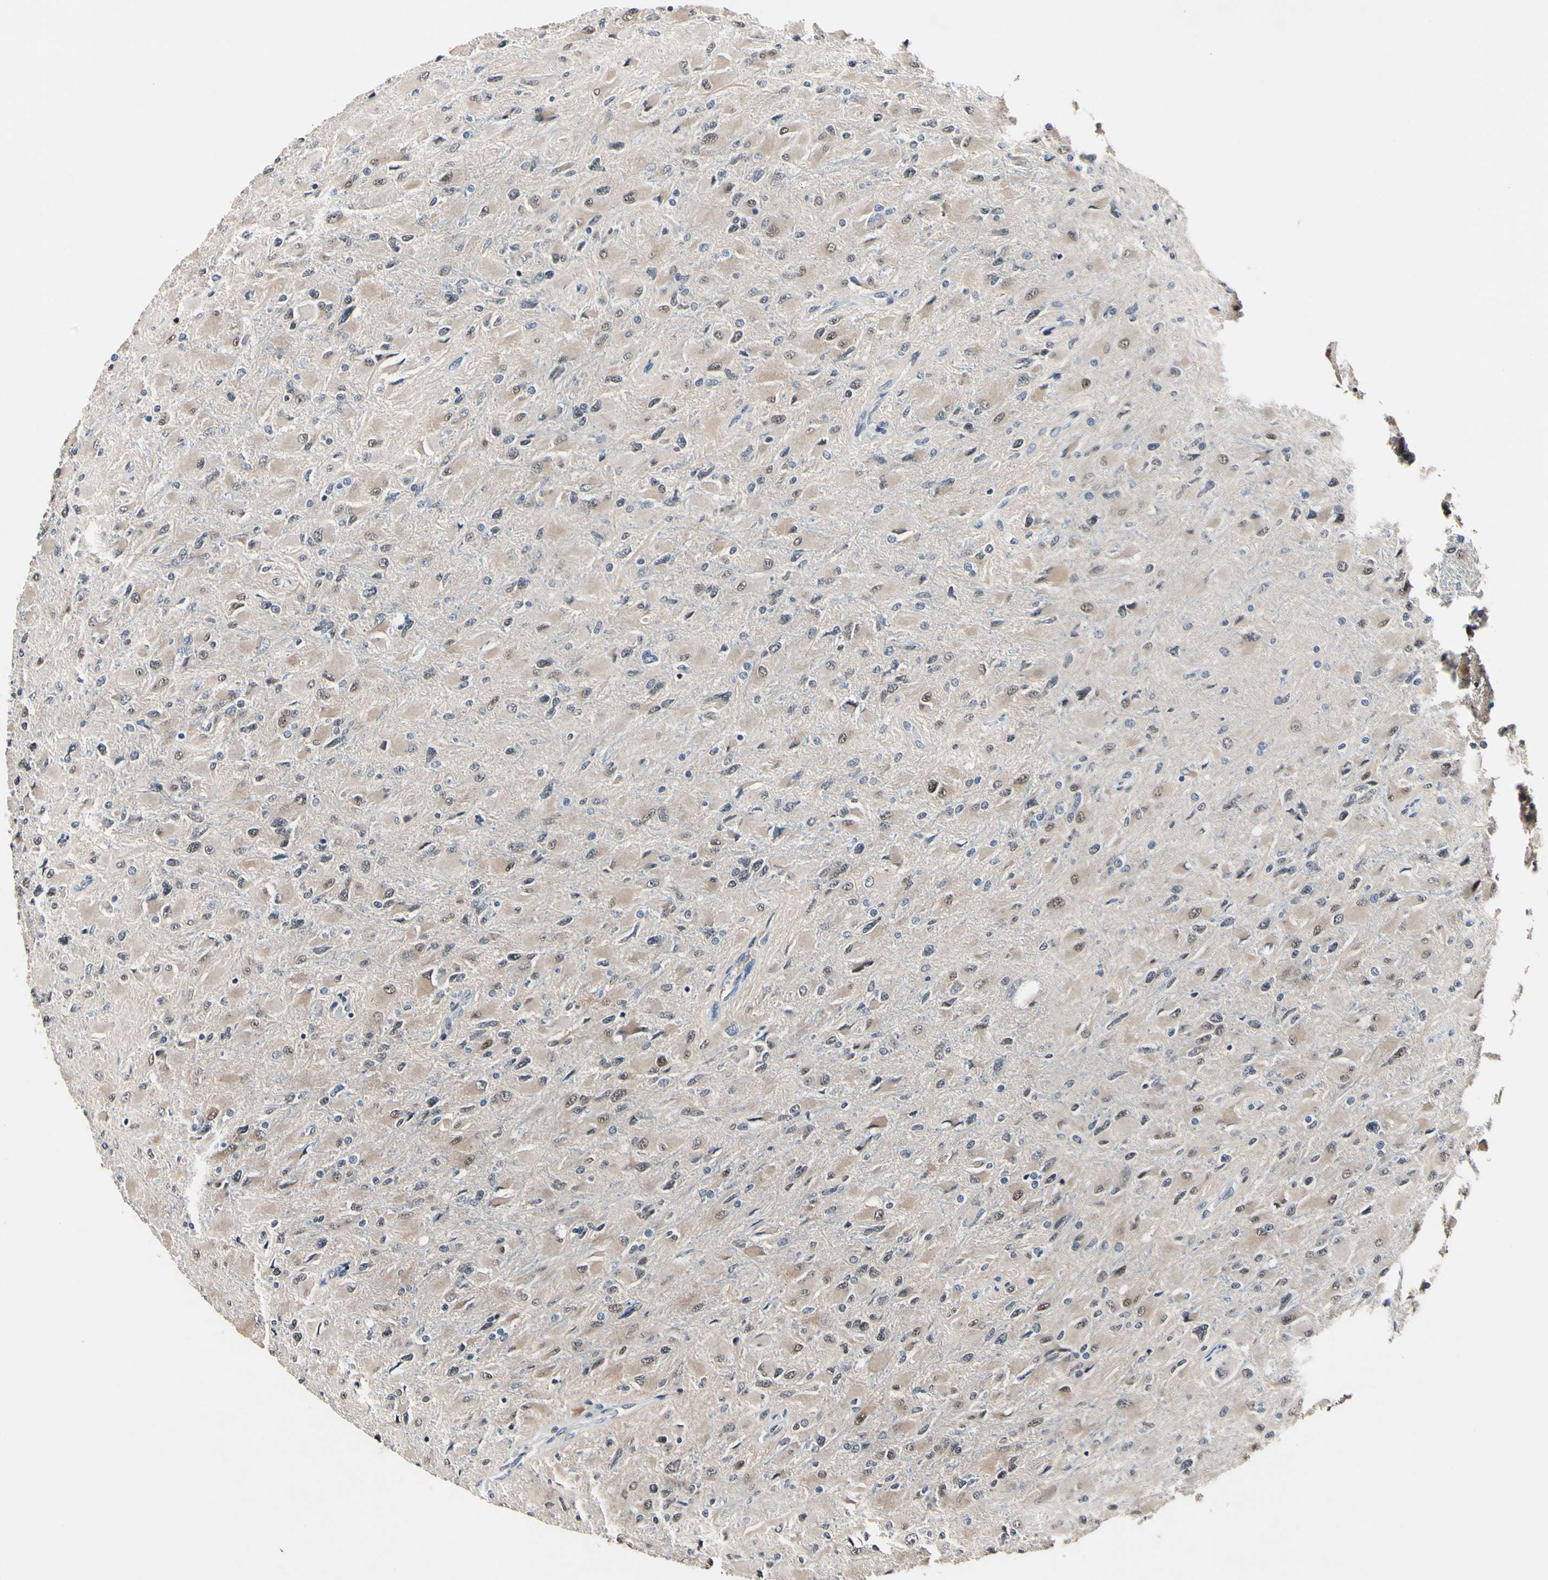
{"staining": {"intensity": "weak", "quantity": ">75%", "location": "cytoplasmic/membranous"}, "tissue": "glioma", "cell_type": "Tumor cells", "image_type": "cancer", "snomed": [{"axis": "morphology", "description": "Glioma, malignant, High grade"}, {"axis": "topography", "description": "Cerebral cortex"}], "caption": "Brown immunohistochemical staining in human glioma demonstrates weak cytoplasmic/membranous positivity in about >75% of tumor cells.", "gene": "PSMD10", "patient": {"sex": "female", "age": 36}}